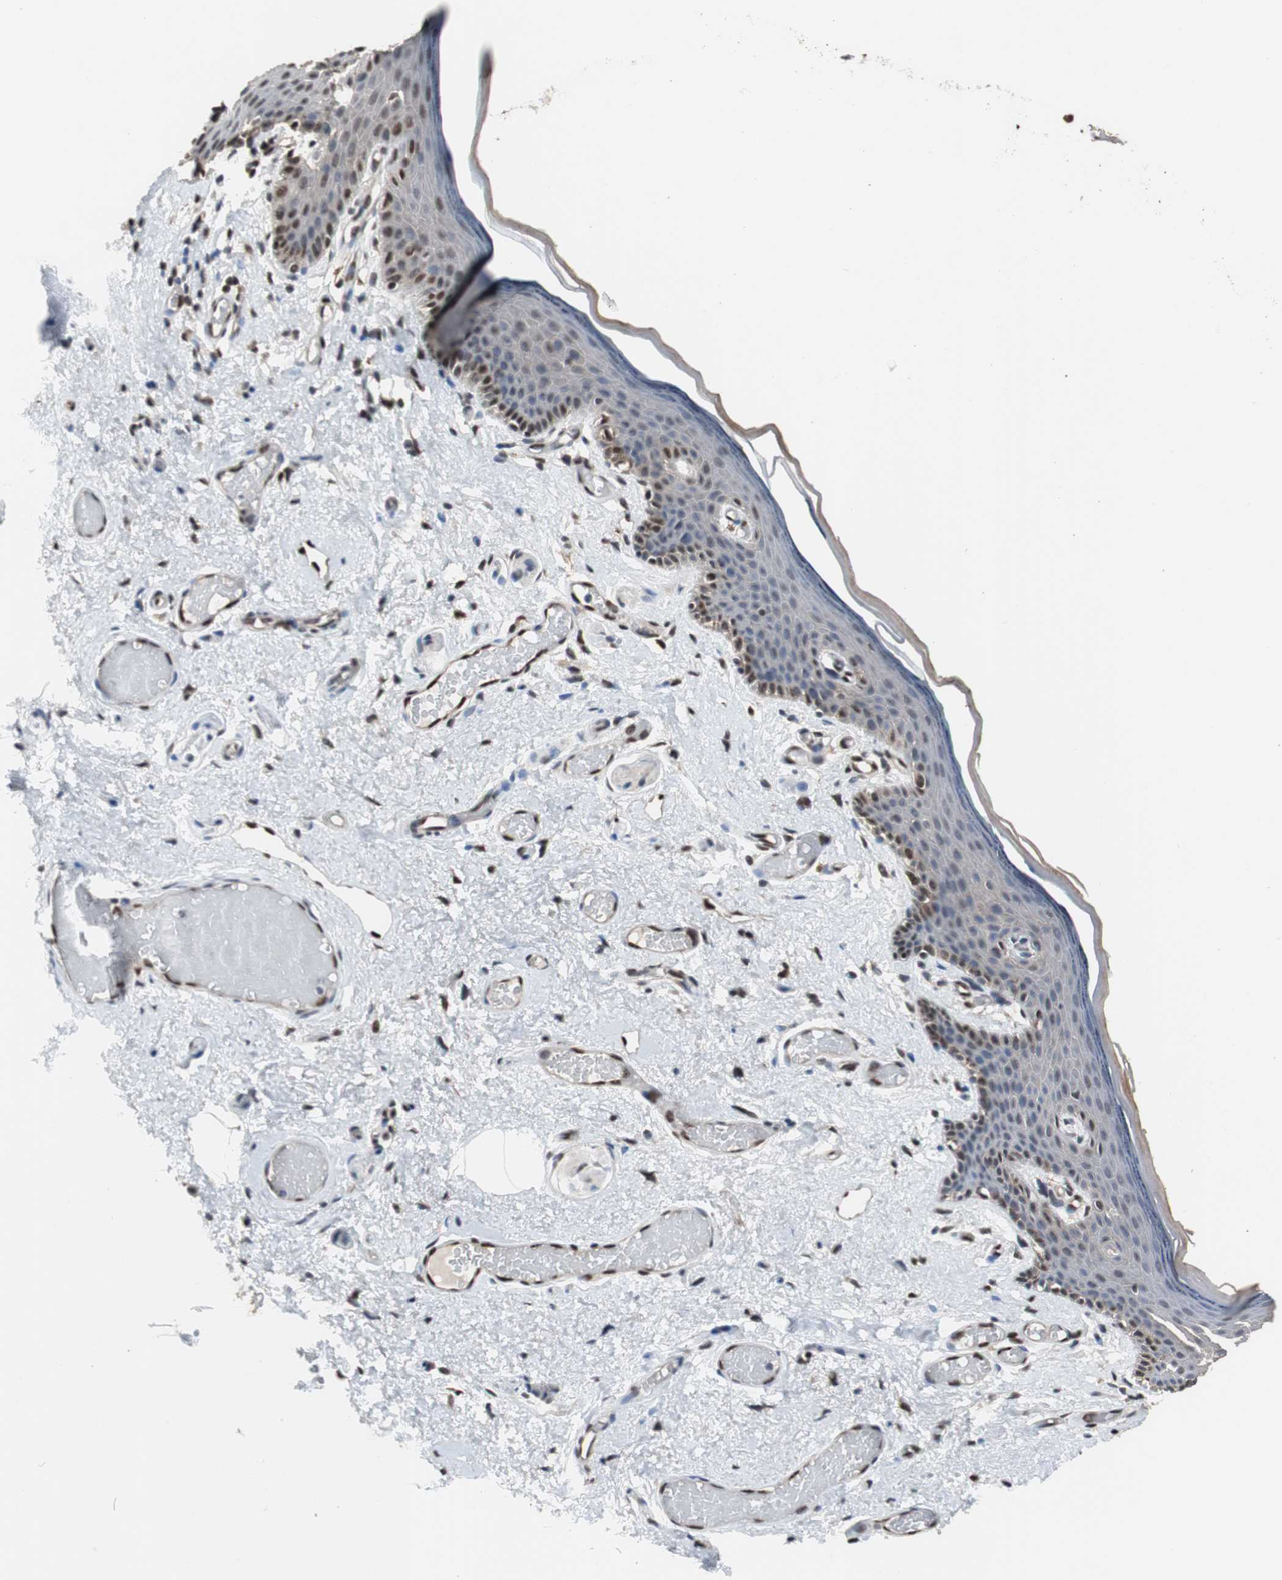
{"staining": {"intensity": "moderate", "quantity": "<25%", "location": "nuclear"}, "tissue": "skin", "cell_type": "Epidermal cells", "image_type": "normal", "snomed": [{"axis": "morphology", "description": "Normal tissue, NOS"}, {"axis": "topography", "description": "Vulva"}], "caption": "Moderate nuclear staining for a protein is present in approximately <25% of epidermal cells of normal skin using IHC.", "gene": "PML", "patient": {"sex": "female", "age": 54}}